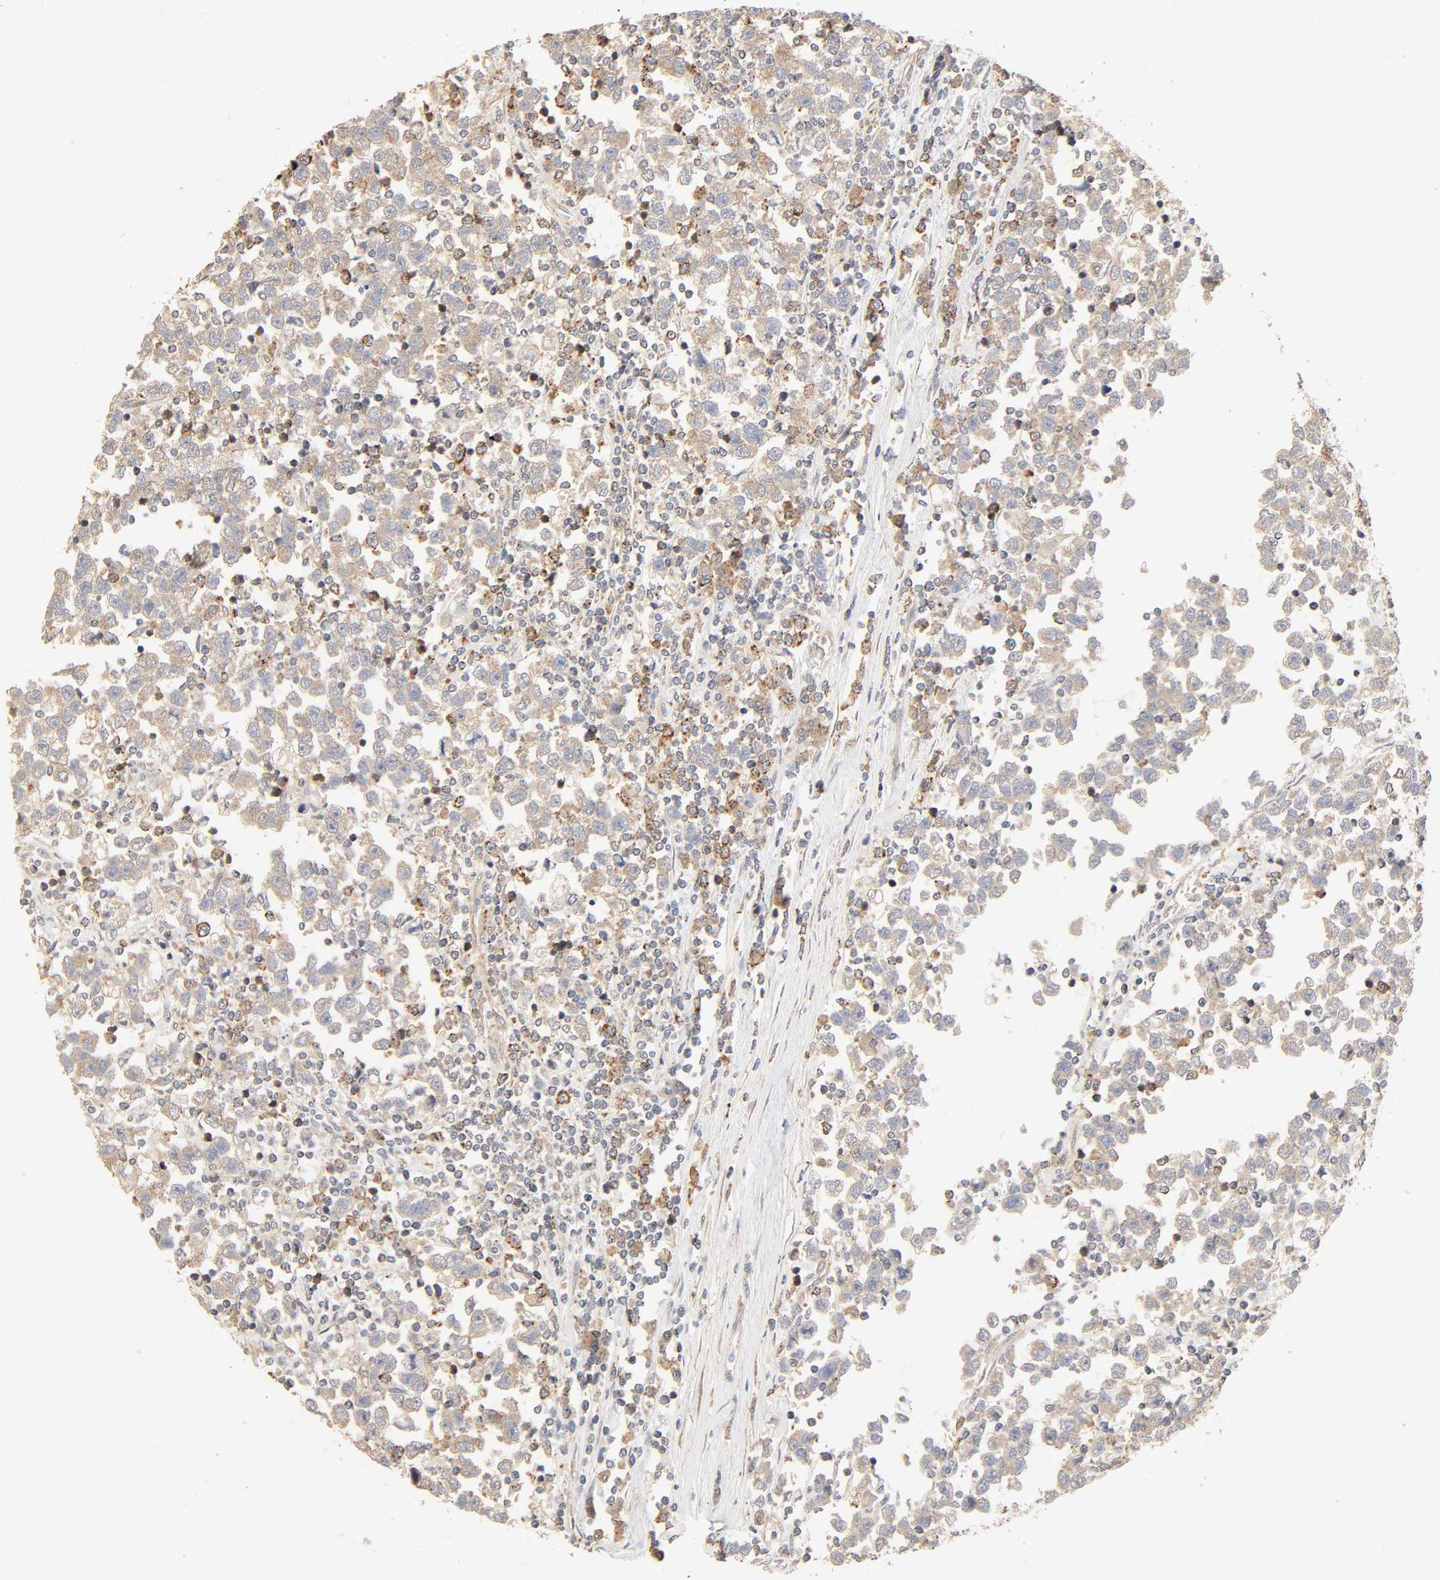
{"staining": {"intensity": "moderate", "quantity": ">75%", "location": "cytoplasmic/membranous"}, "tissue": "testis cancer", "cell_type": "Tumor cells", "image_type": "cancer", "snomed": [{"axis": "morphology", "description": "Seminoma, NOS"}, {"axis": "topography", "description": "Testis"}], "caption": "Immunohistochemistry (DAB (3,3'-diaminobenzidine)) staining of testis seminoma shows moderate cytoplasmic/membranous protein expression in about >75% of tumor cells. The staining was performed using DAB (3,3'-diaminobenzidine), with brown indicating positive protein expression. Nuclei are stained blue with hematoxylin.", "gene": "NEMF", "patient": {"sex": "male", "age": 43}}